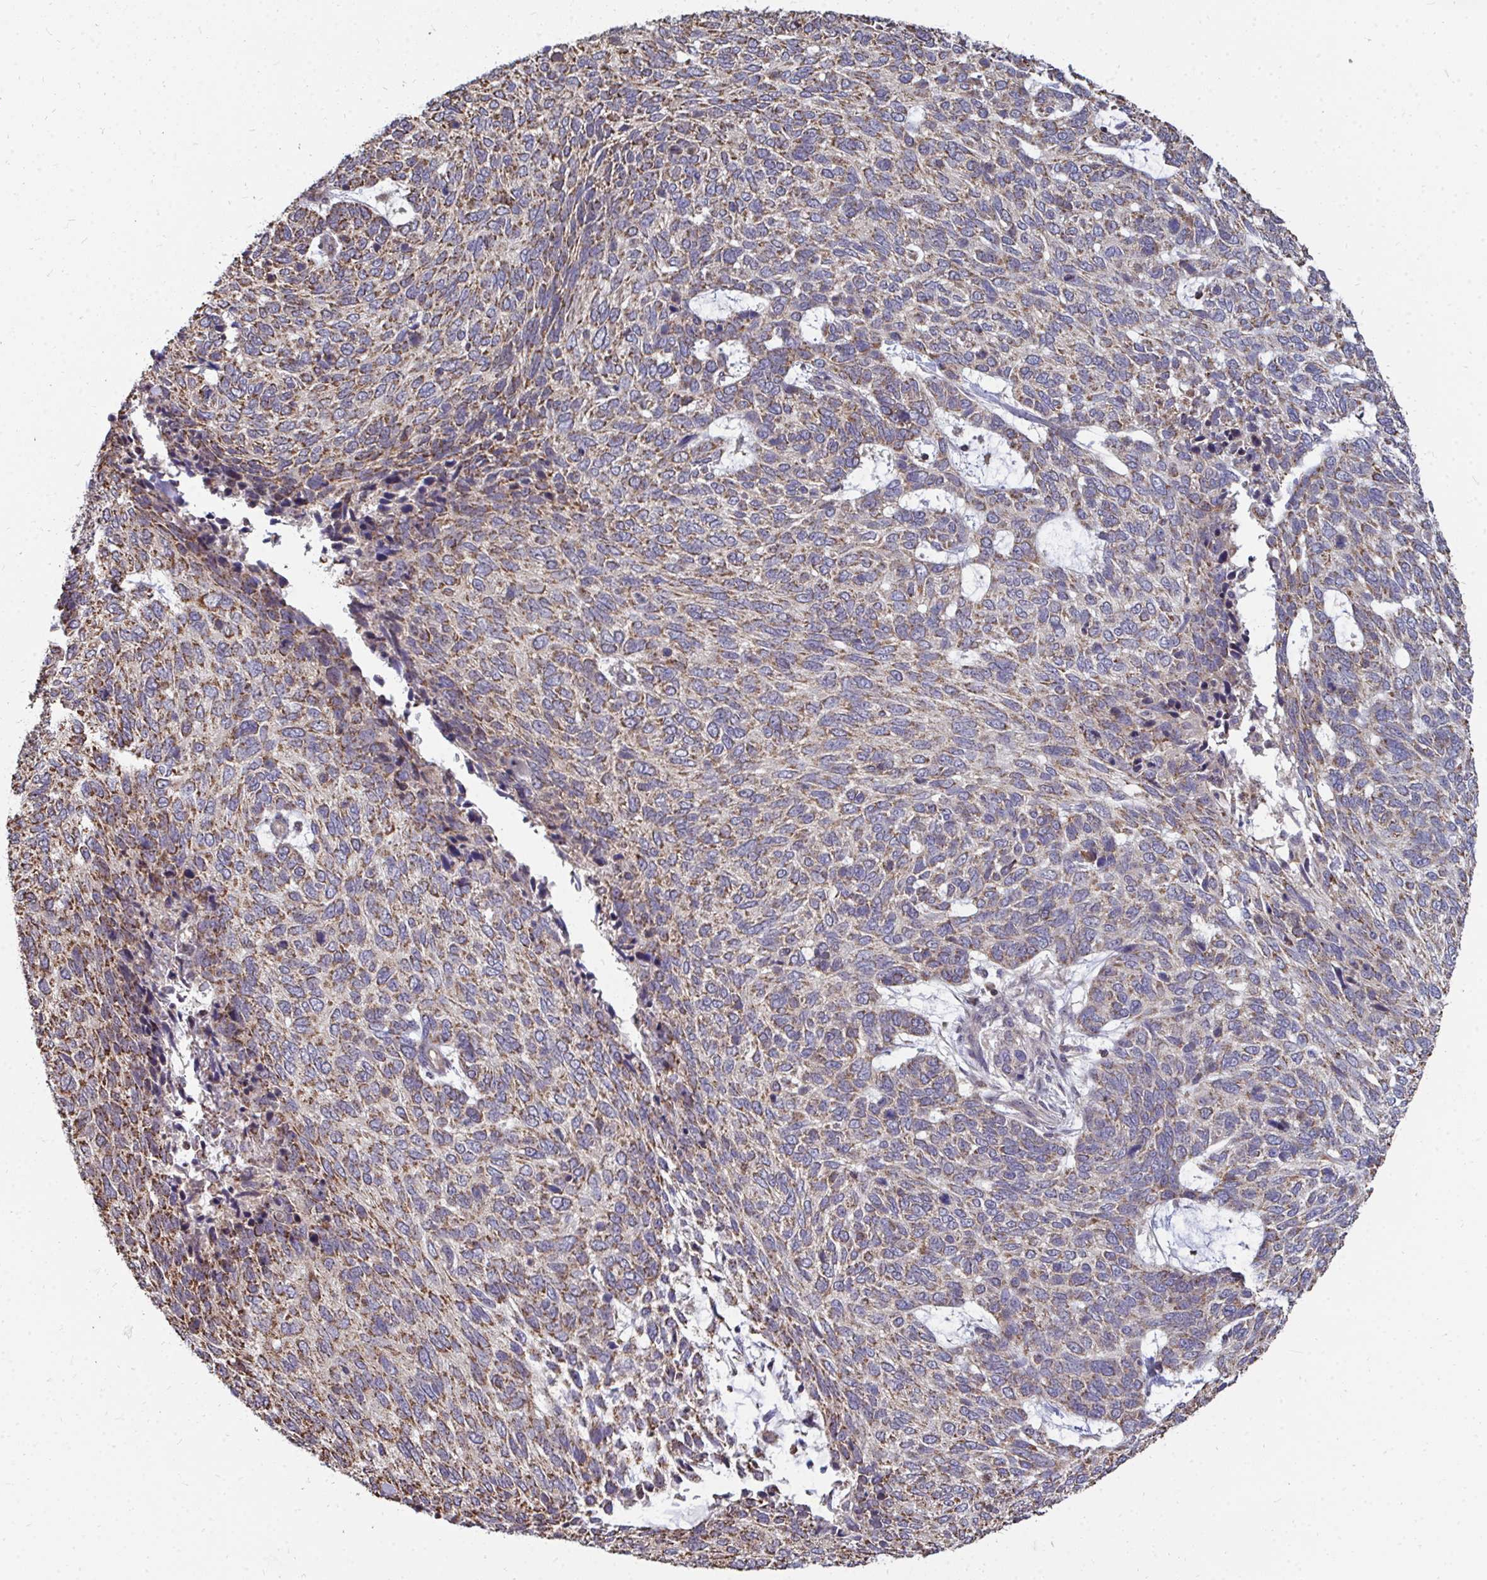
{"staining": {"intensity": "moderate", "quantity": "25%-75%", "location": "cytoplasmic/membranous"}, "tissue": "skin cancer", "cell_type": "Tumor cells", "image_type": "cancer", "snomed": [{"axis": "morphology", "description": "Basal cell carcinoma"}, {"axis": "topography", "description": "Skin"}], "caption": "Moderate cytoplasmic/membranous positivity is appreciated in about 25%-75% of tumor cells in skin cancer.", "gene": "DNAJA2", "patient": {"sex": "female", "age": 65}}